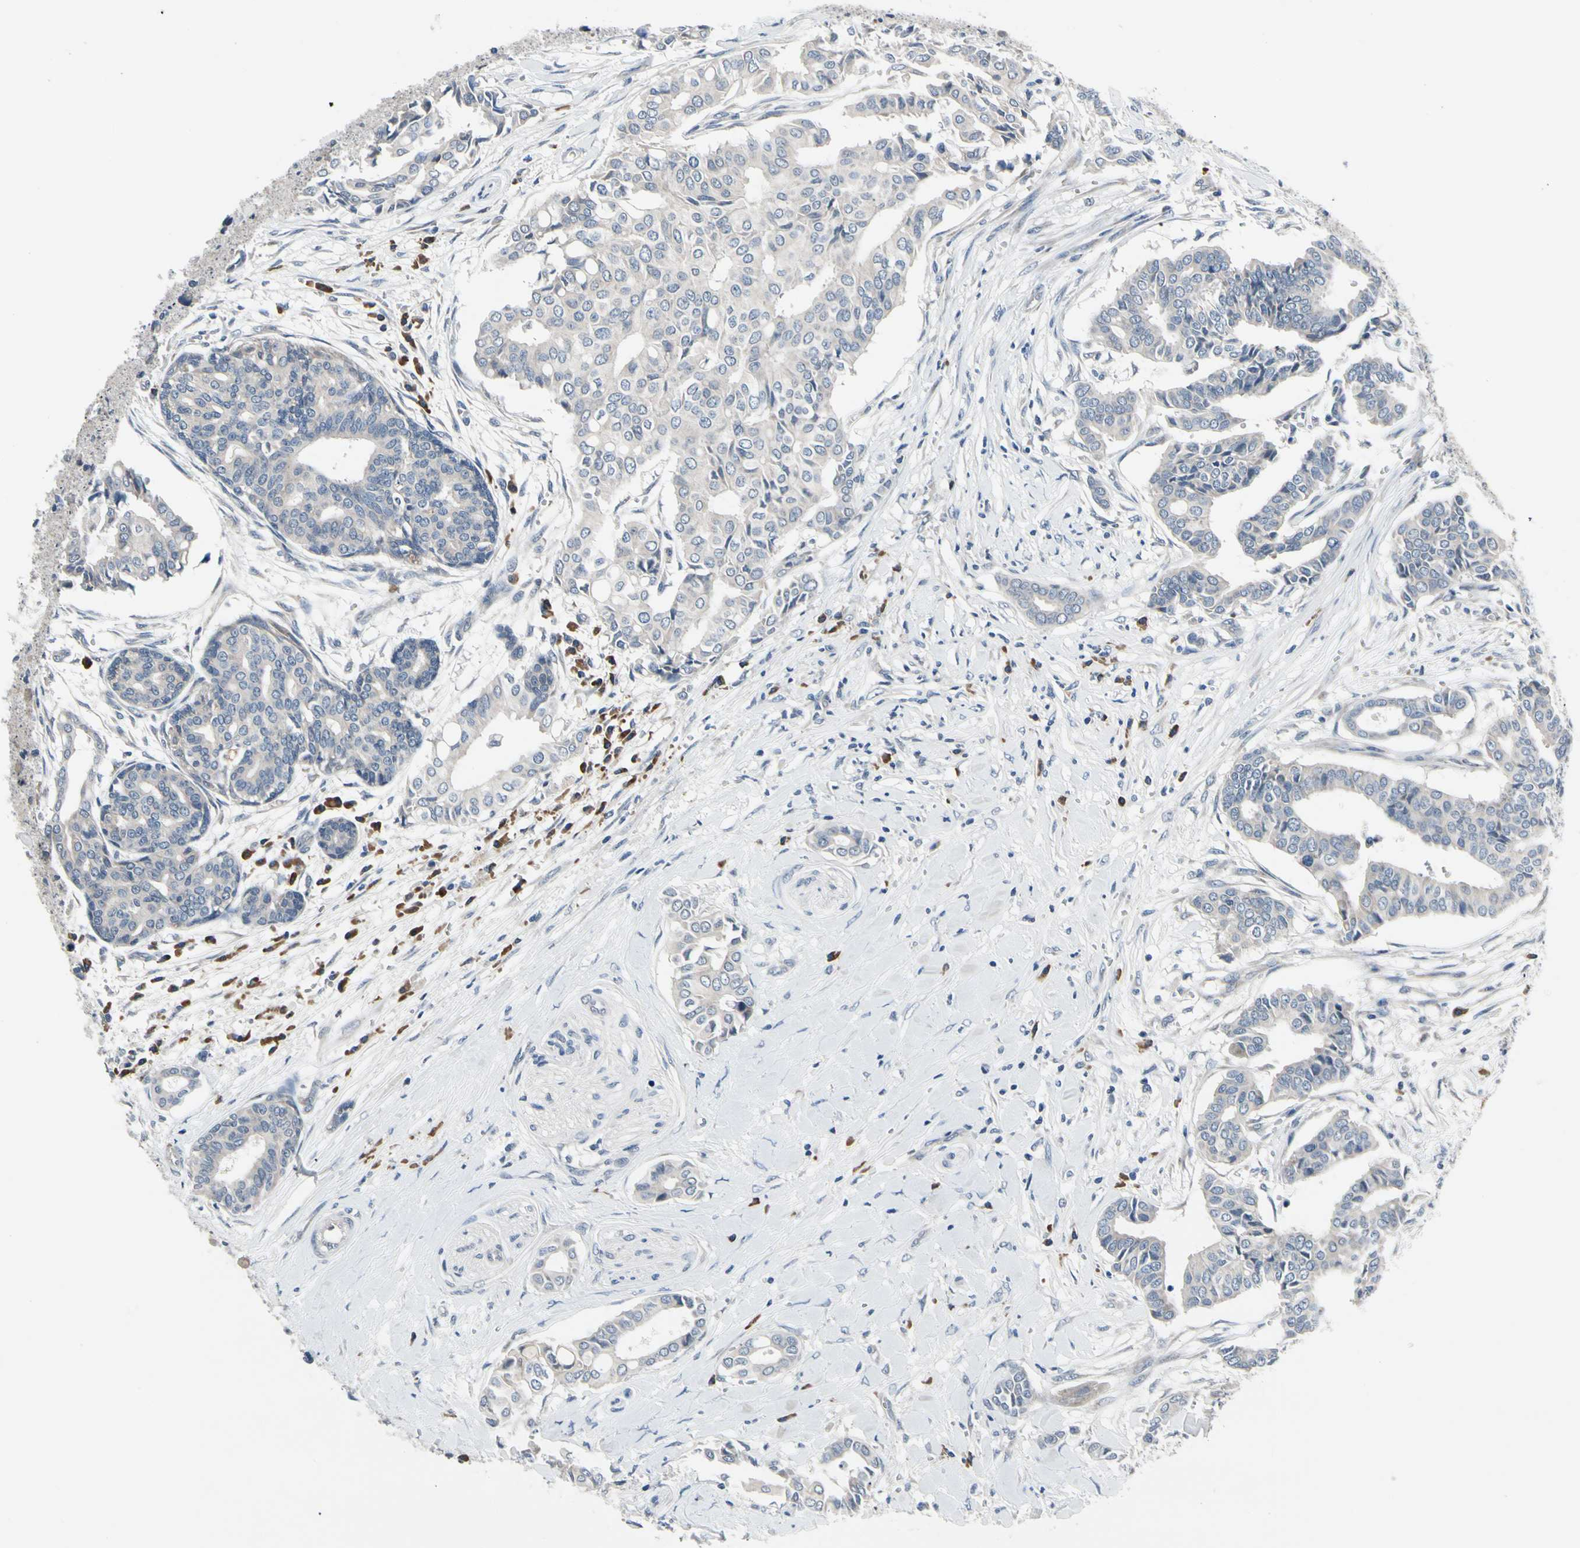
{"staining": {"intensity": "negative", "quantity": "none", "location": "none"}, "tissue": "head and neck cancer", "cell_type": "Tumor cells", "image_type": "cancer", "snomed": [{"axis": "morphology", "description": "Adenocarcinoma, NOS"}, {"axis": "topography", "description": "Salivary gland"}, {"axis": "topography", "description": "Head-Neck"}], "caption": "Adenocarcinoma (head and neck) was stained to show a protein in brown. There is no significant expression in tumor cells. (DAB (3,3'-diaminobenzidine) immunohistochemistry visualized using brightfield microscopy, high magnification).", "gene": "SELENOK", "patient": {"sex": "female", "age": 59}}